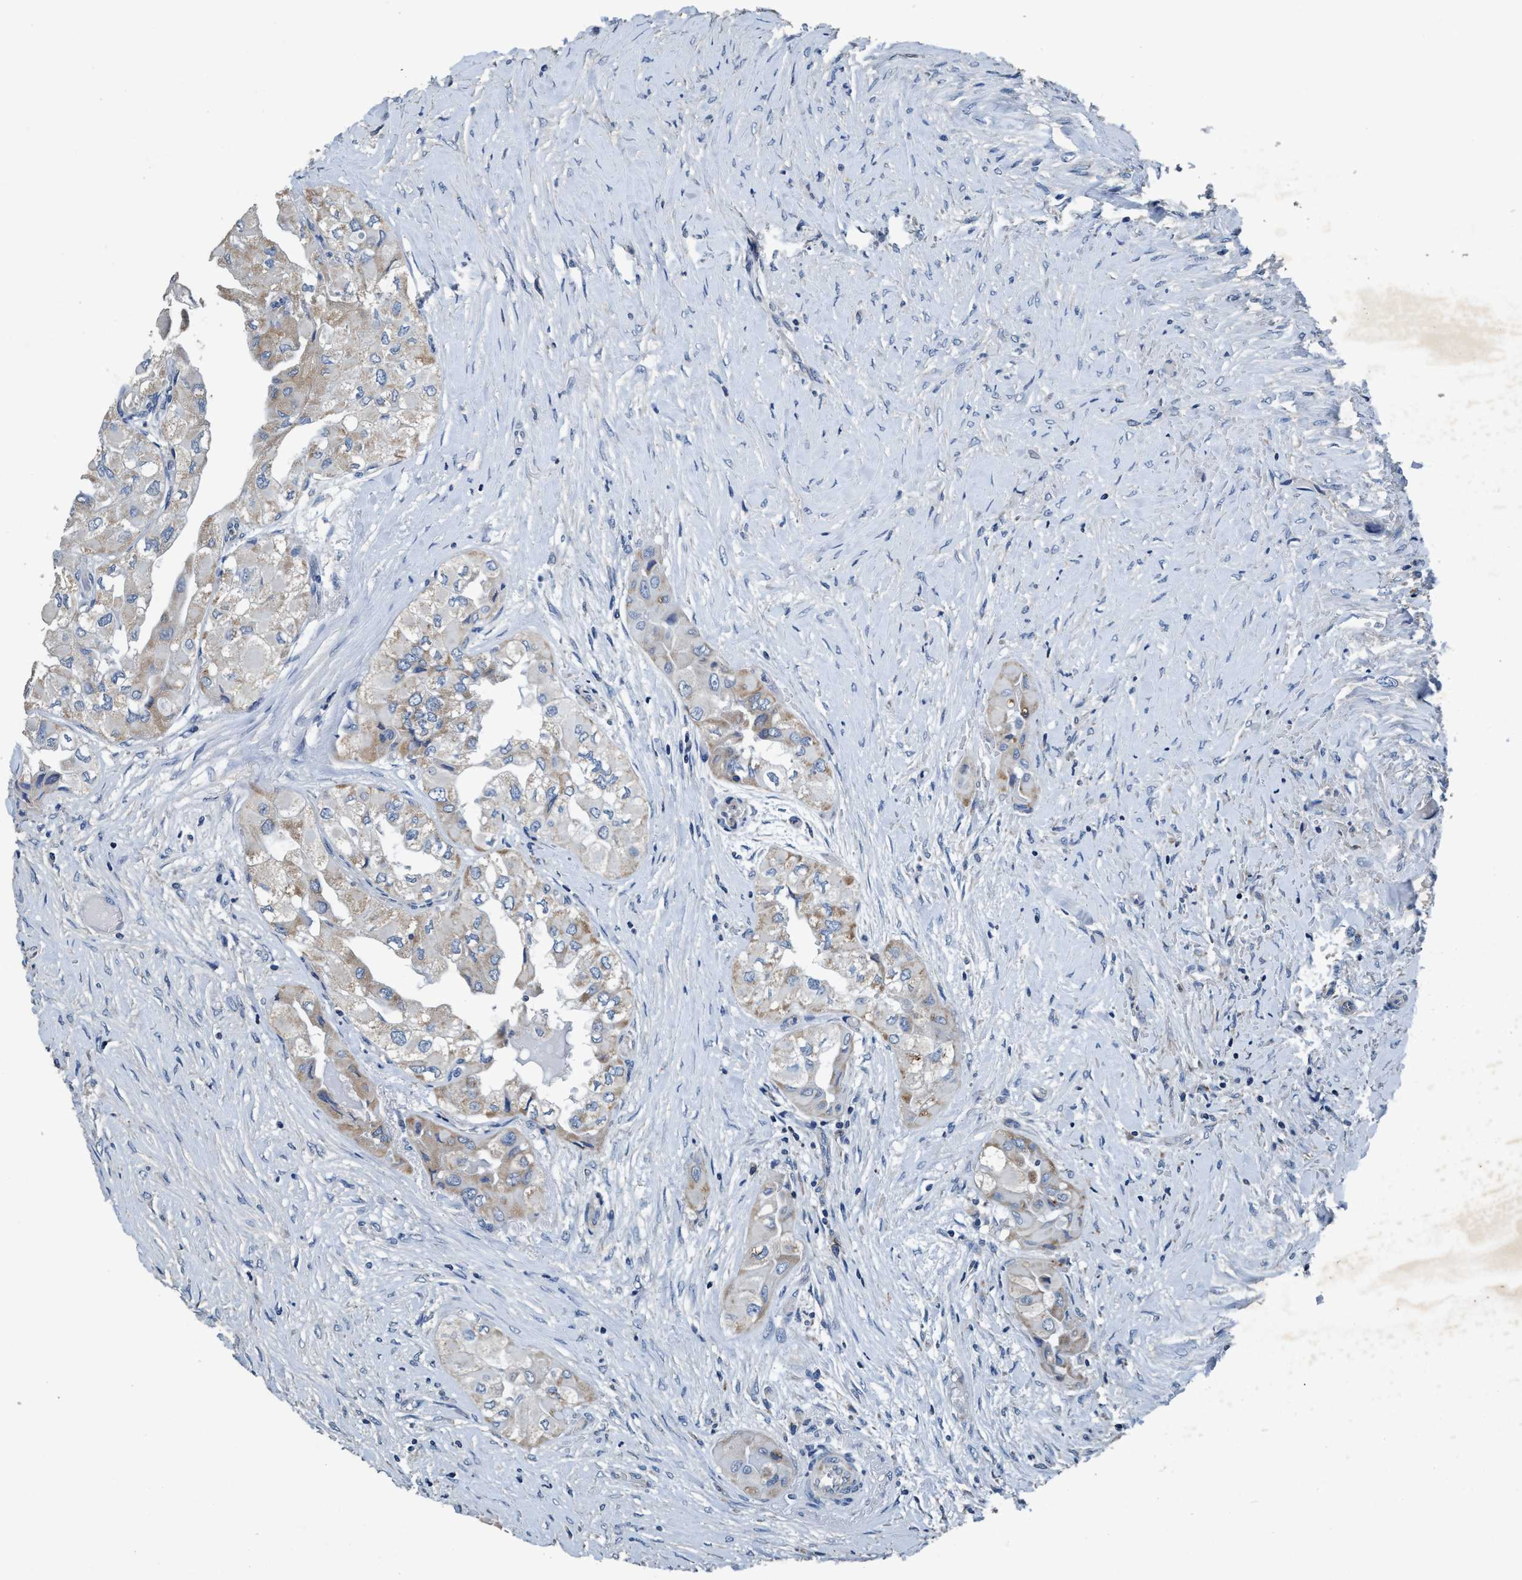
{"staining": {"intensity": "moderate", "quantity": "<25%", "location": "cytoplasmic/membranous"}, "tissue": "thyroid cancer", "cell_type": "Tumor cells", "image_type": "cancer", "snomed": [{"axis": "morphology", "description": "Papillary adenocarcinoma, NOS"}, {"axis": "topography", "description": "Thyroid gland"}], "caption": "Protein expression analysis of human thyroid papillary adenocarcinoma reveals moderate cytoplasmic/membranous positivity in about <25% of tumor cells.", "gene": "ANKFN1", "patient": {"sex": "female", "age": 59}}